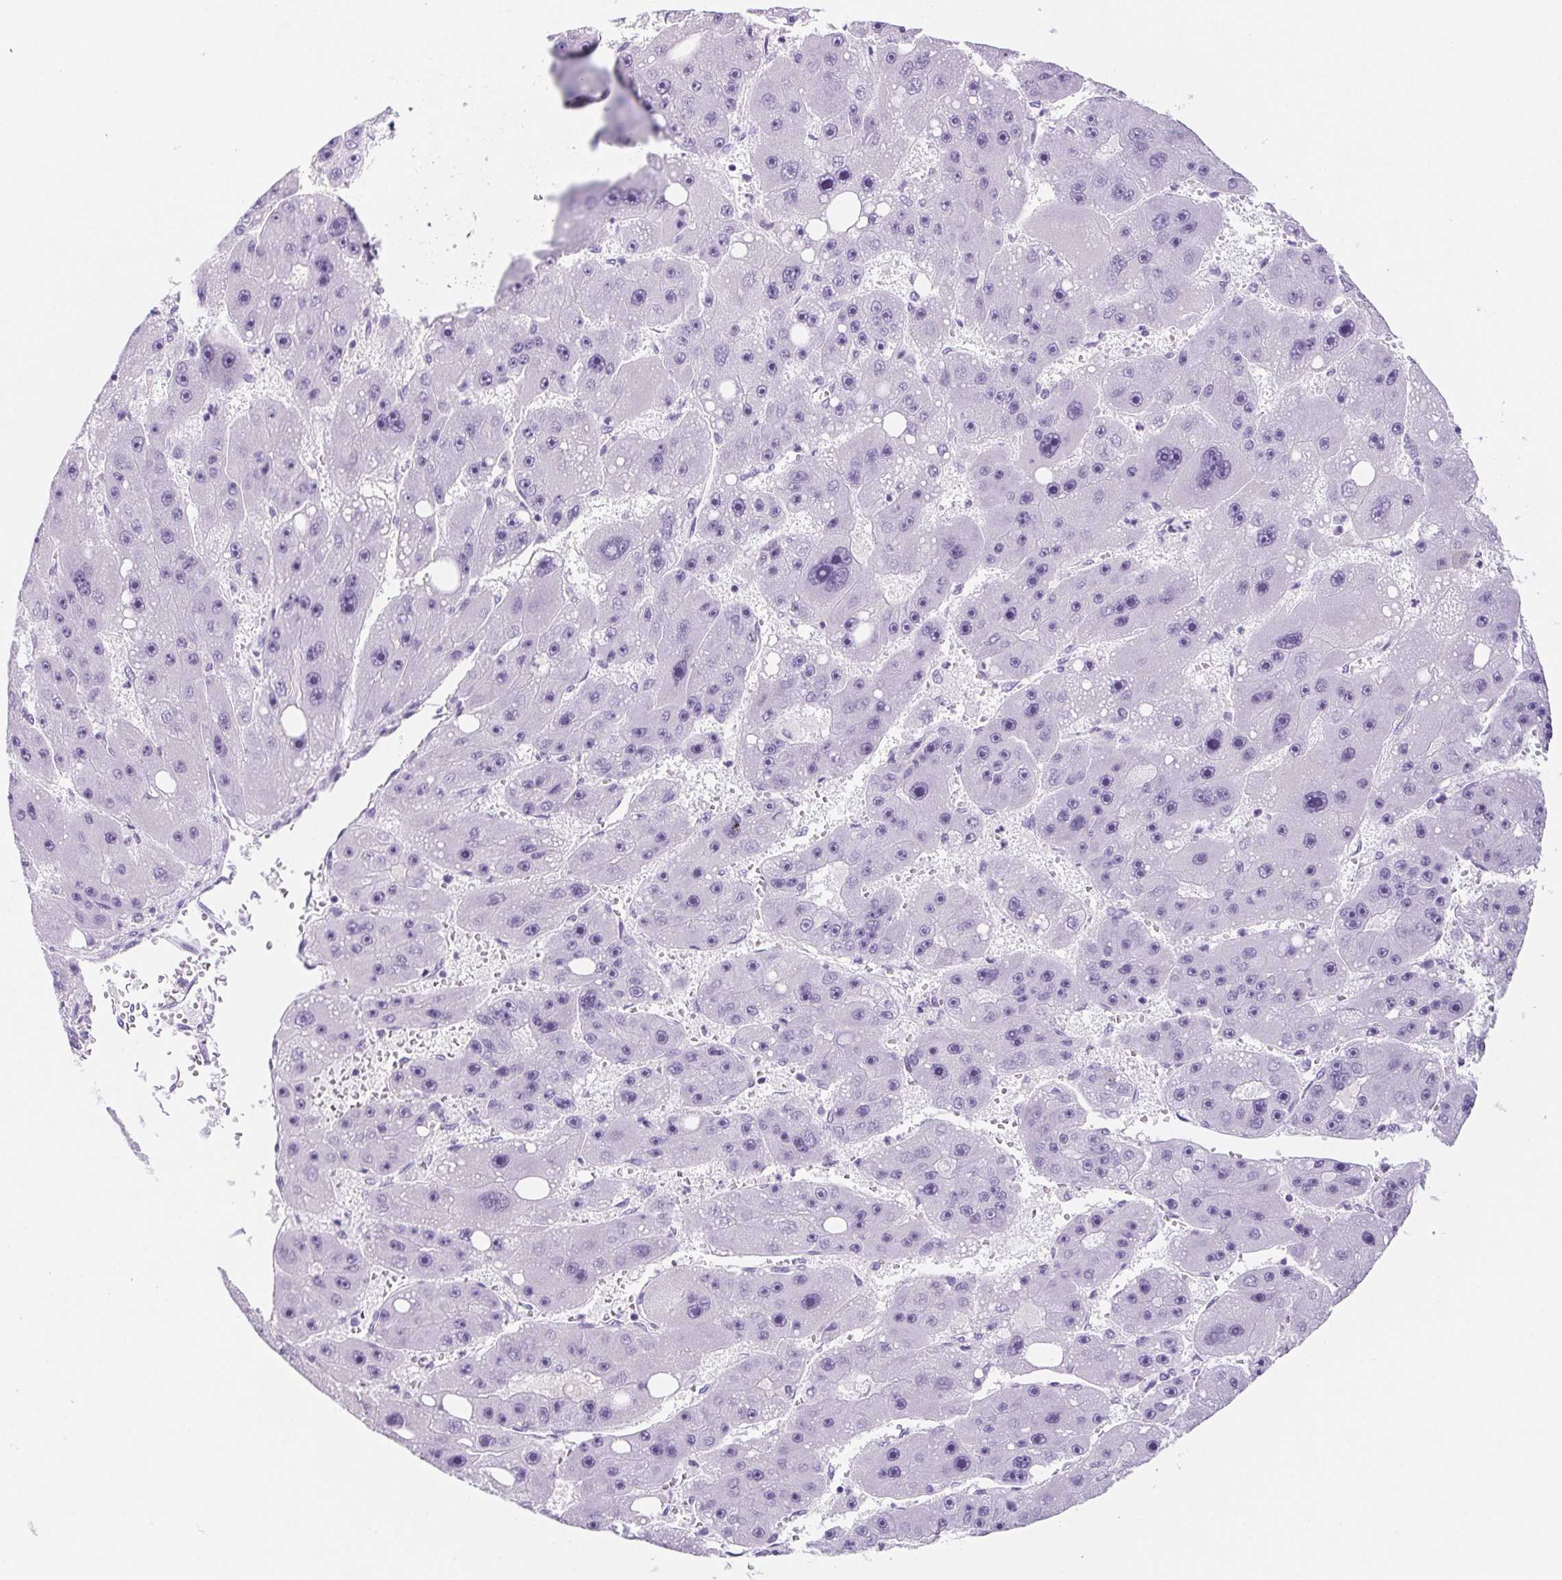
{"staining": {"intensity": "negative", "quantity": "none", "location": "none"}, "tissue": "liver cancer", "cell_type": "Tumor cells", "image_type": "cancer", "snomed": [{"axis": "morphology", "description": "Carcinoma, Hepatocellular, NOS"}, {"axis": "topography", "description": "Liver"}], "caption": "DAB (3,3'-diaminobenzidine) immunohistochemical staining of human liver cancer (hepatocellular carcinoma) demonstrates no significant positivity in tumor cells.", "gene": "CYP21A2", "patient": {"sex": "female", "age": 61}}